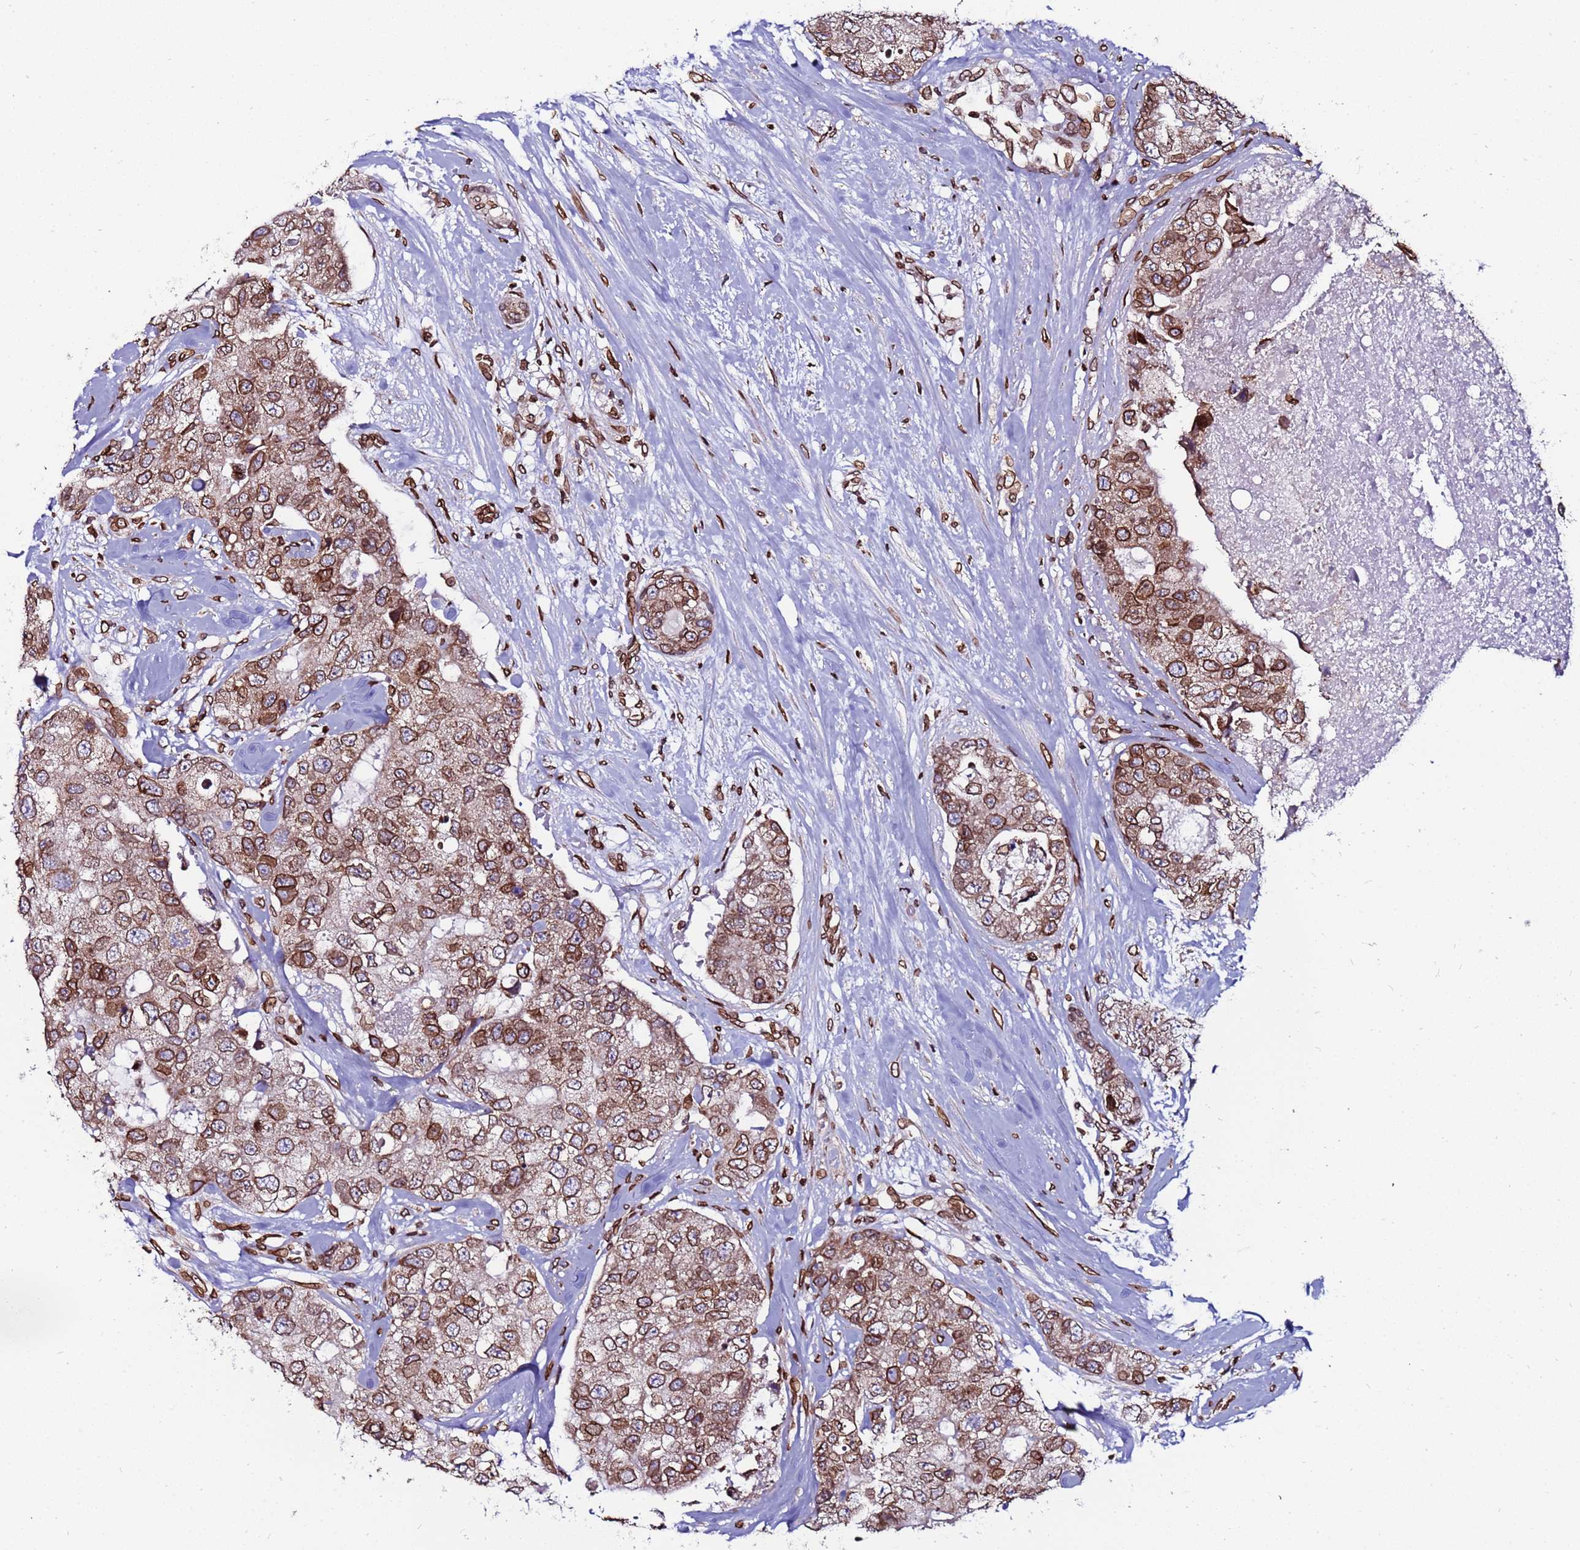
{"staining": {"intensity": "moderate", "quantity": ">75%", "location": "cytoplasmic/membranous,nuclear"}, "tissue": "breast cancer", "cell_type": "Tumor cells", "image_type": "cancer", "snomed": [{"axis": "morphology", "description": "Duct carcinoma"}, {"axis": "topography", "description": "Breast"}], "caption": "Moderate cytoplasmic/membranous and nuclear positivity for a protein is identified in about >75% of tumor cells of breast intraductal carcinoma using immunohistochemistry.", "gene": "TOR1AIP1", "patient": {"sex": "female", "age": 62}}